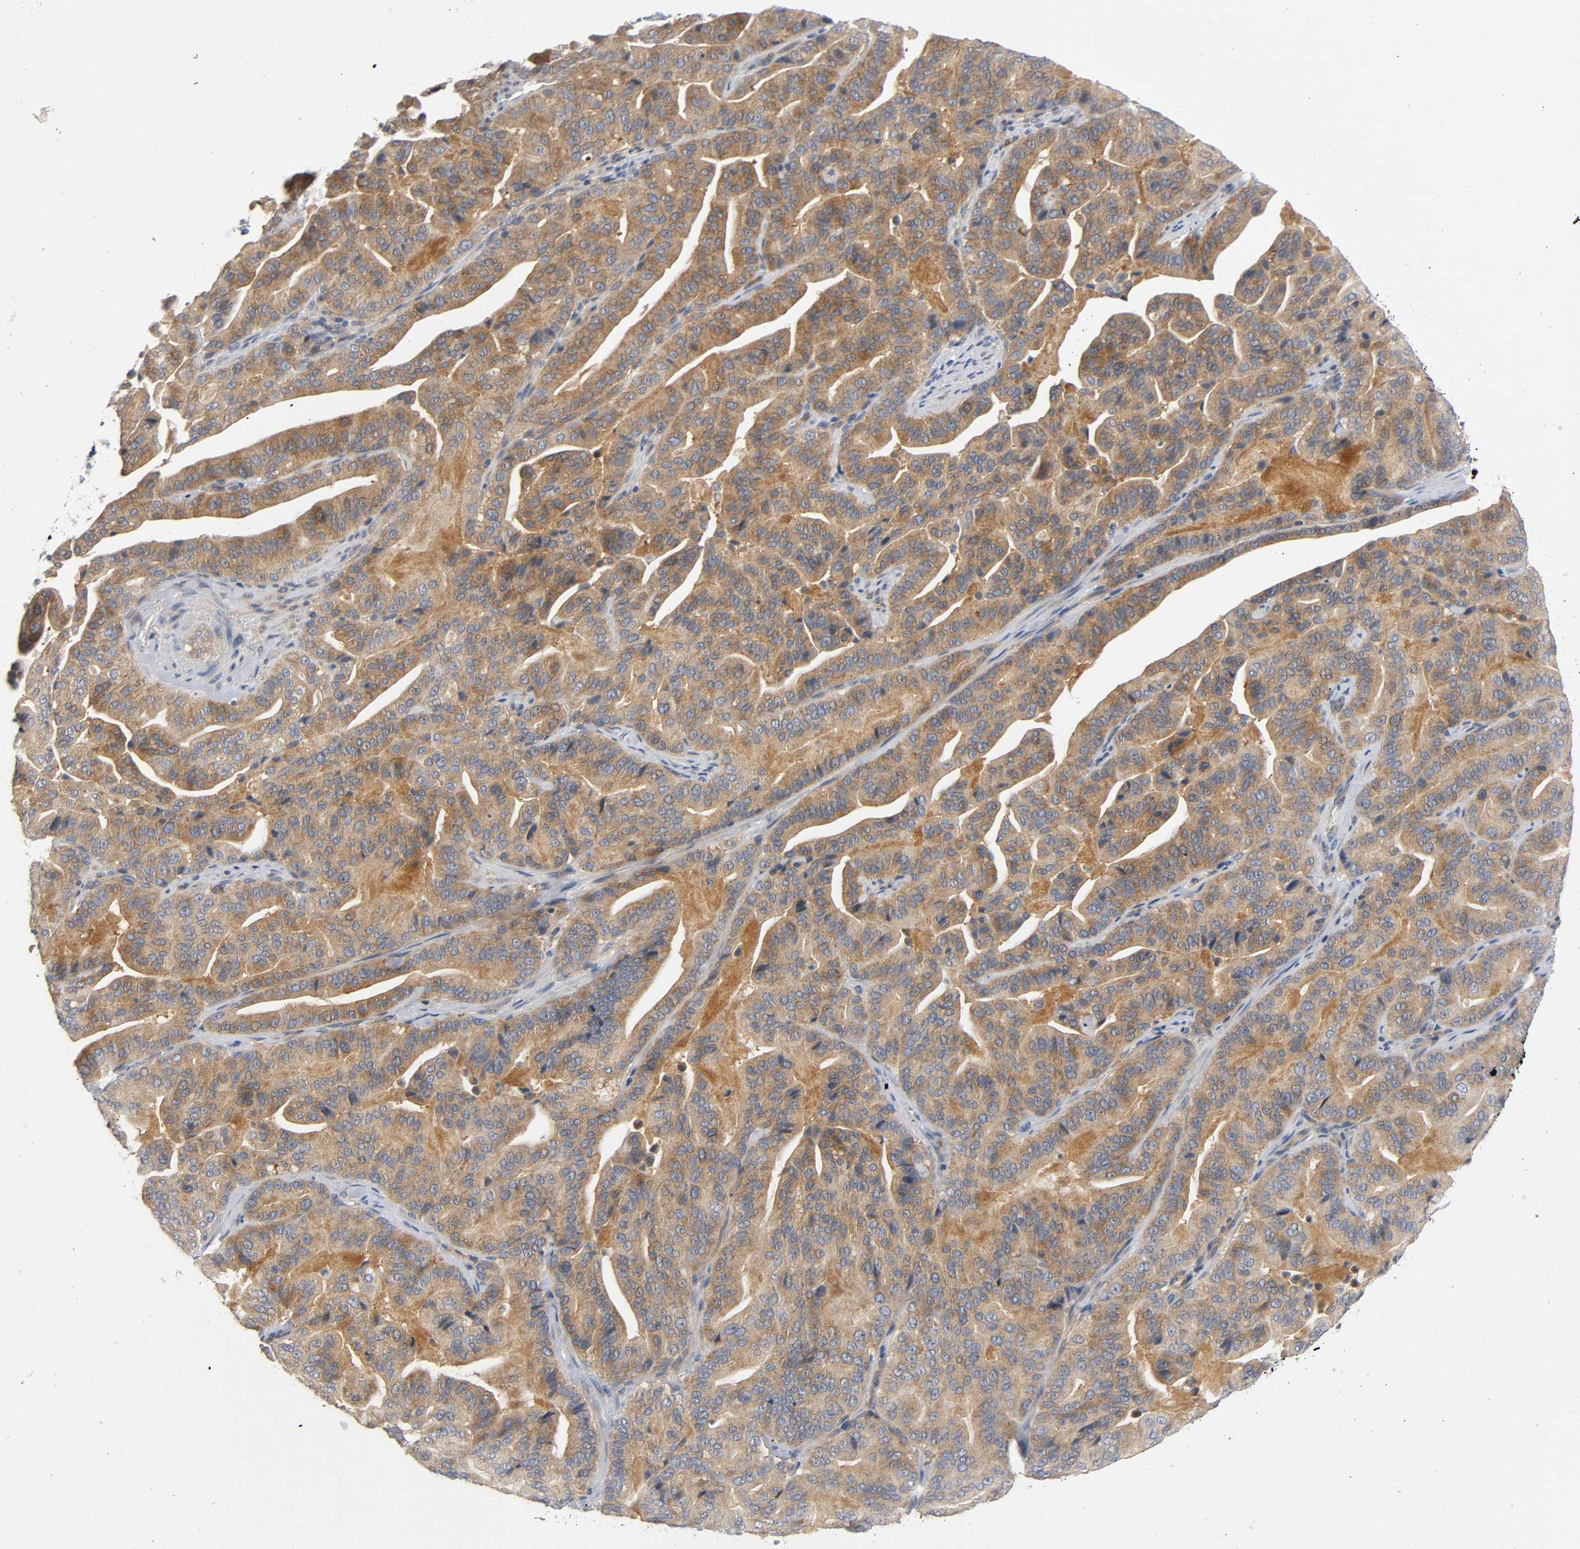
{"staining": {"intensity": "moderate", "quantity": ">75%", "location": "cytoplasmic/membranous"}, "tissue": "pancreatic cancer", "cell_type": "Tumor cells", "image_type": "cancer", "snomed": [{"axis": "morphology", "description": "Adenocarcinoma, NOS"}, {"axis": "topography", "description": "Pancreas"}], "caption": "DAB (3,3'-diaminobenzidine) immunohistochemical staining of human pancreatic cancer (adenocarcinoma) shows moderate cytoplasmic/membranous protein expression in about >75% of tumor cells. (DAB IHC, brown staining for protein, blue staining for nuclei).", "gene": "HDAC6", "patient": {"sex": "male", "age": 63}}